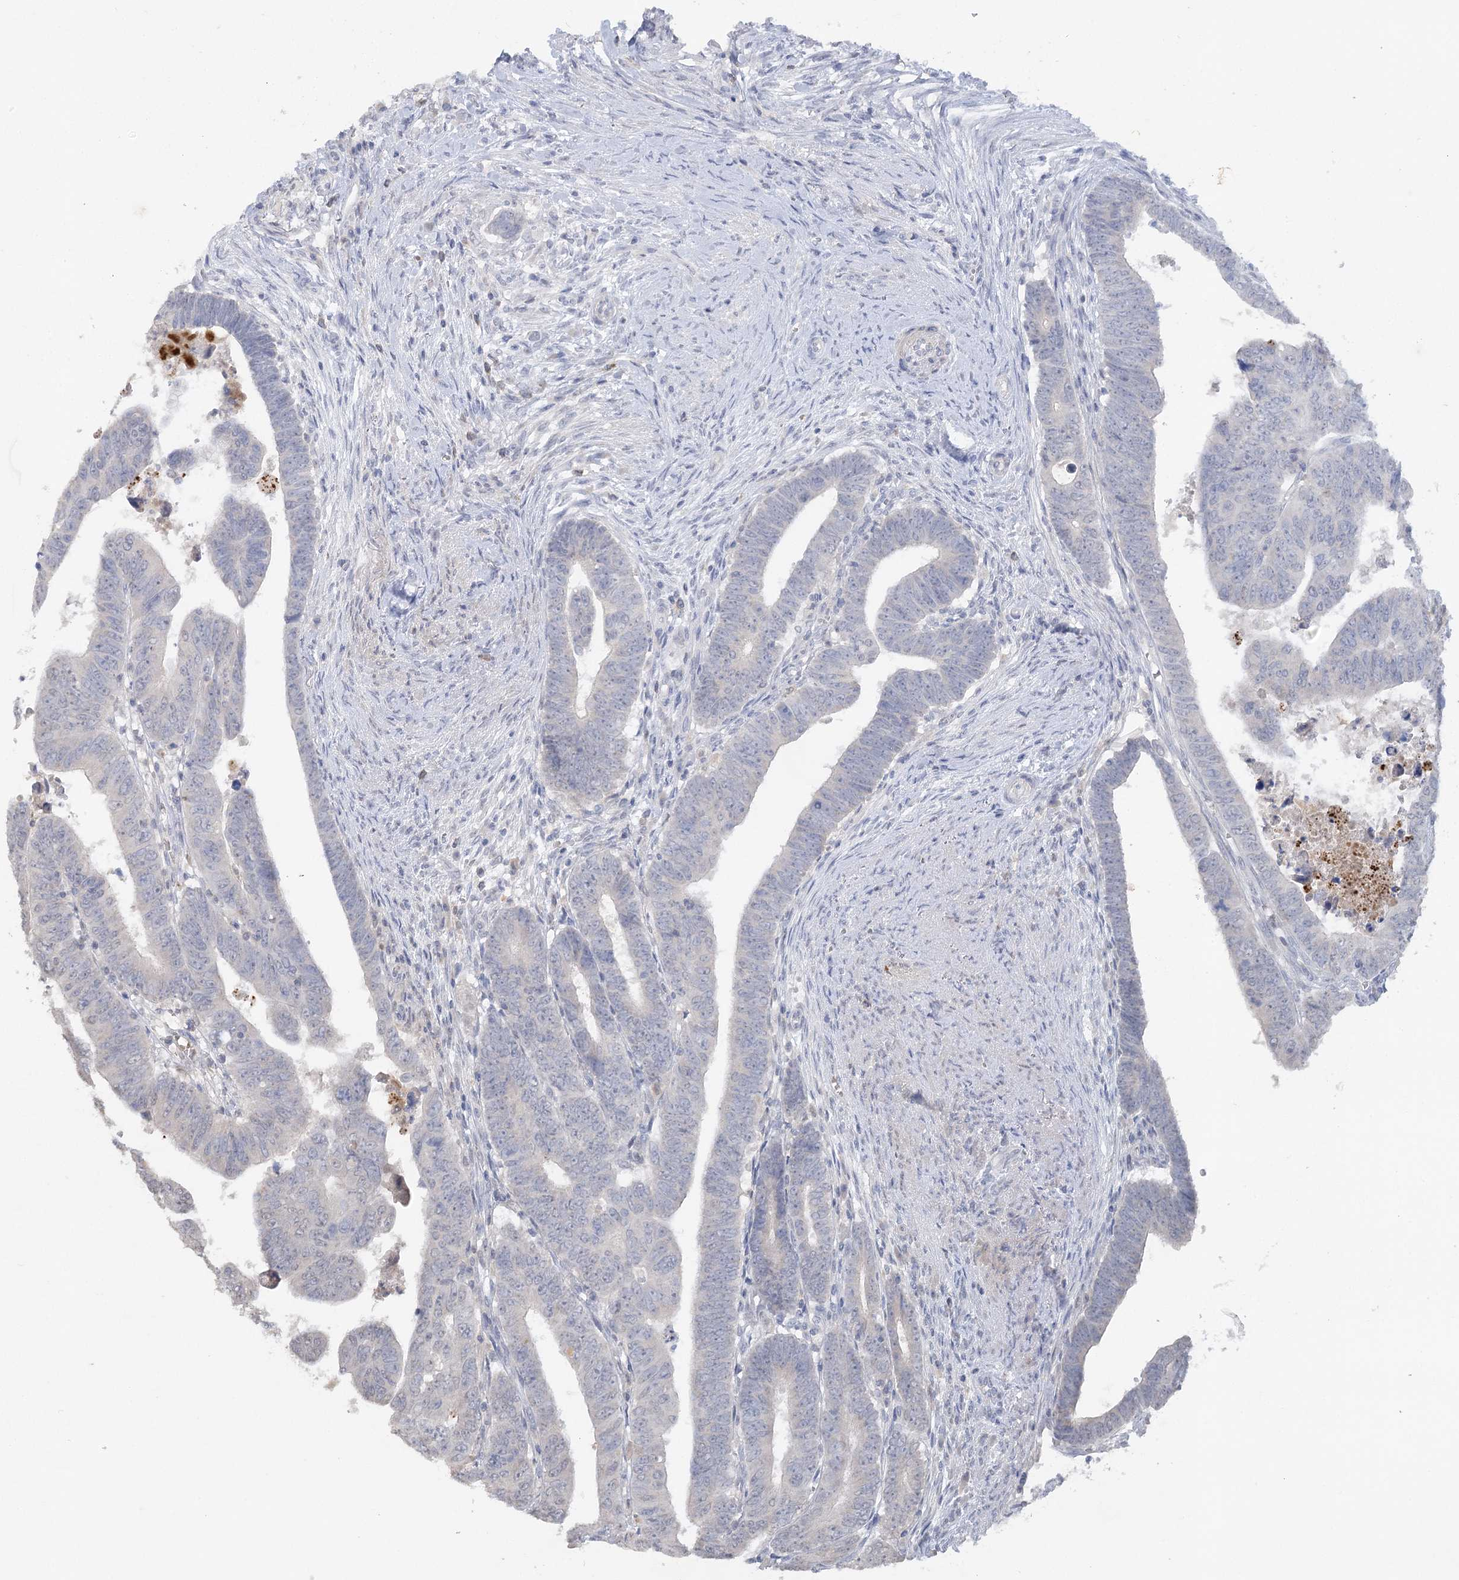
{"staining": {"intensity": "negative", "quantity": "none", "location": "none"}, "tissue": "colorectal cancer", "cell_type": "Tumor cells", "image_type": "cancer", "snomed": [{"axis": "morphology", "description": "Normal tissue, NOS"}, {"axis": "morphology", "description": "Adenocarcinoma, NOS"}, {"axis": "topography", "description": "Rectum"}], "caption": "Histopathology image shows no significant protein expression in tumor cells of adenocarcinoma (colorectal).", "gene": "TRAF3IP1", "patient": {"sex": "female", "age": 65}}